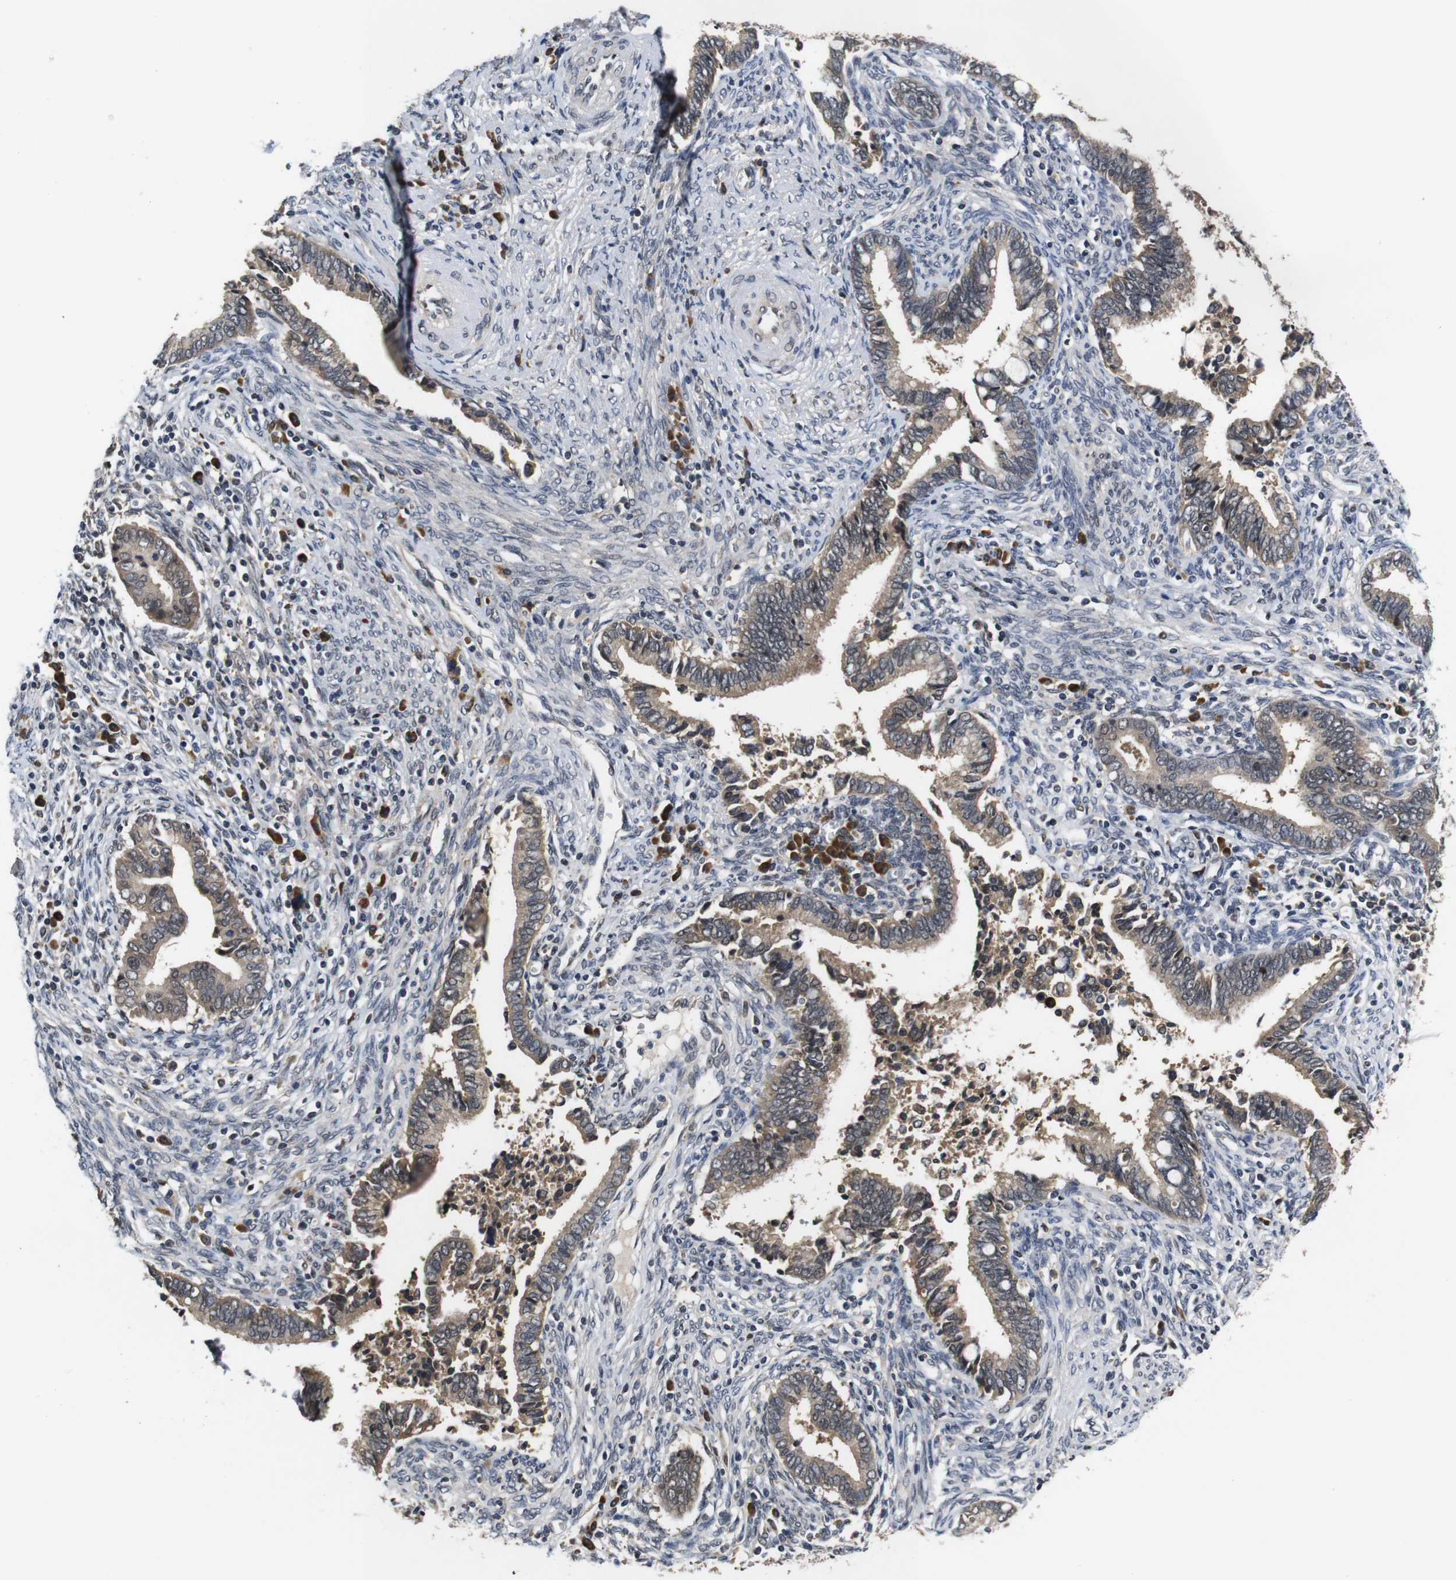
{"staining": {"intensity": "weak", "quantity": ">75%", "location": "cytoplasmic/membranous"}, "tissue": "cervical cancer", "cell_type": "Tumor cells", "image_type": "cancer", "snomed": [{"axis": "morphology", "description": "Adenocarcinoma, NOS"}, {"axis": "topography", "description": "Cervix"}], "caption": "This is a micrograph of IHC staining of cervical adenocarcinoma, which shows weak staining in the cytoplasmic/membranous of tumor cells.", "gene": "ZBTB46", "patient": {"sex": "female", "age": 44}}